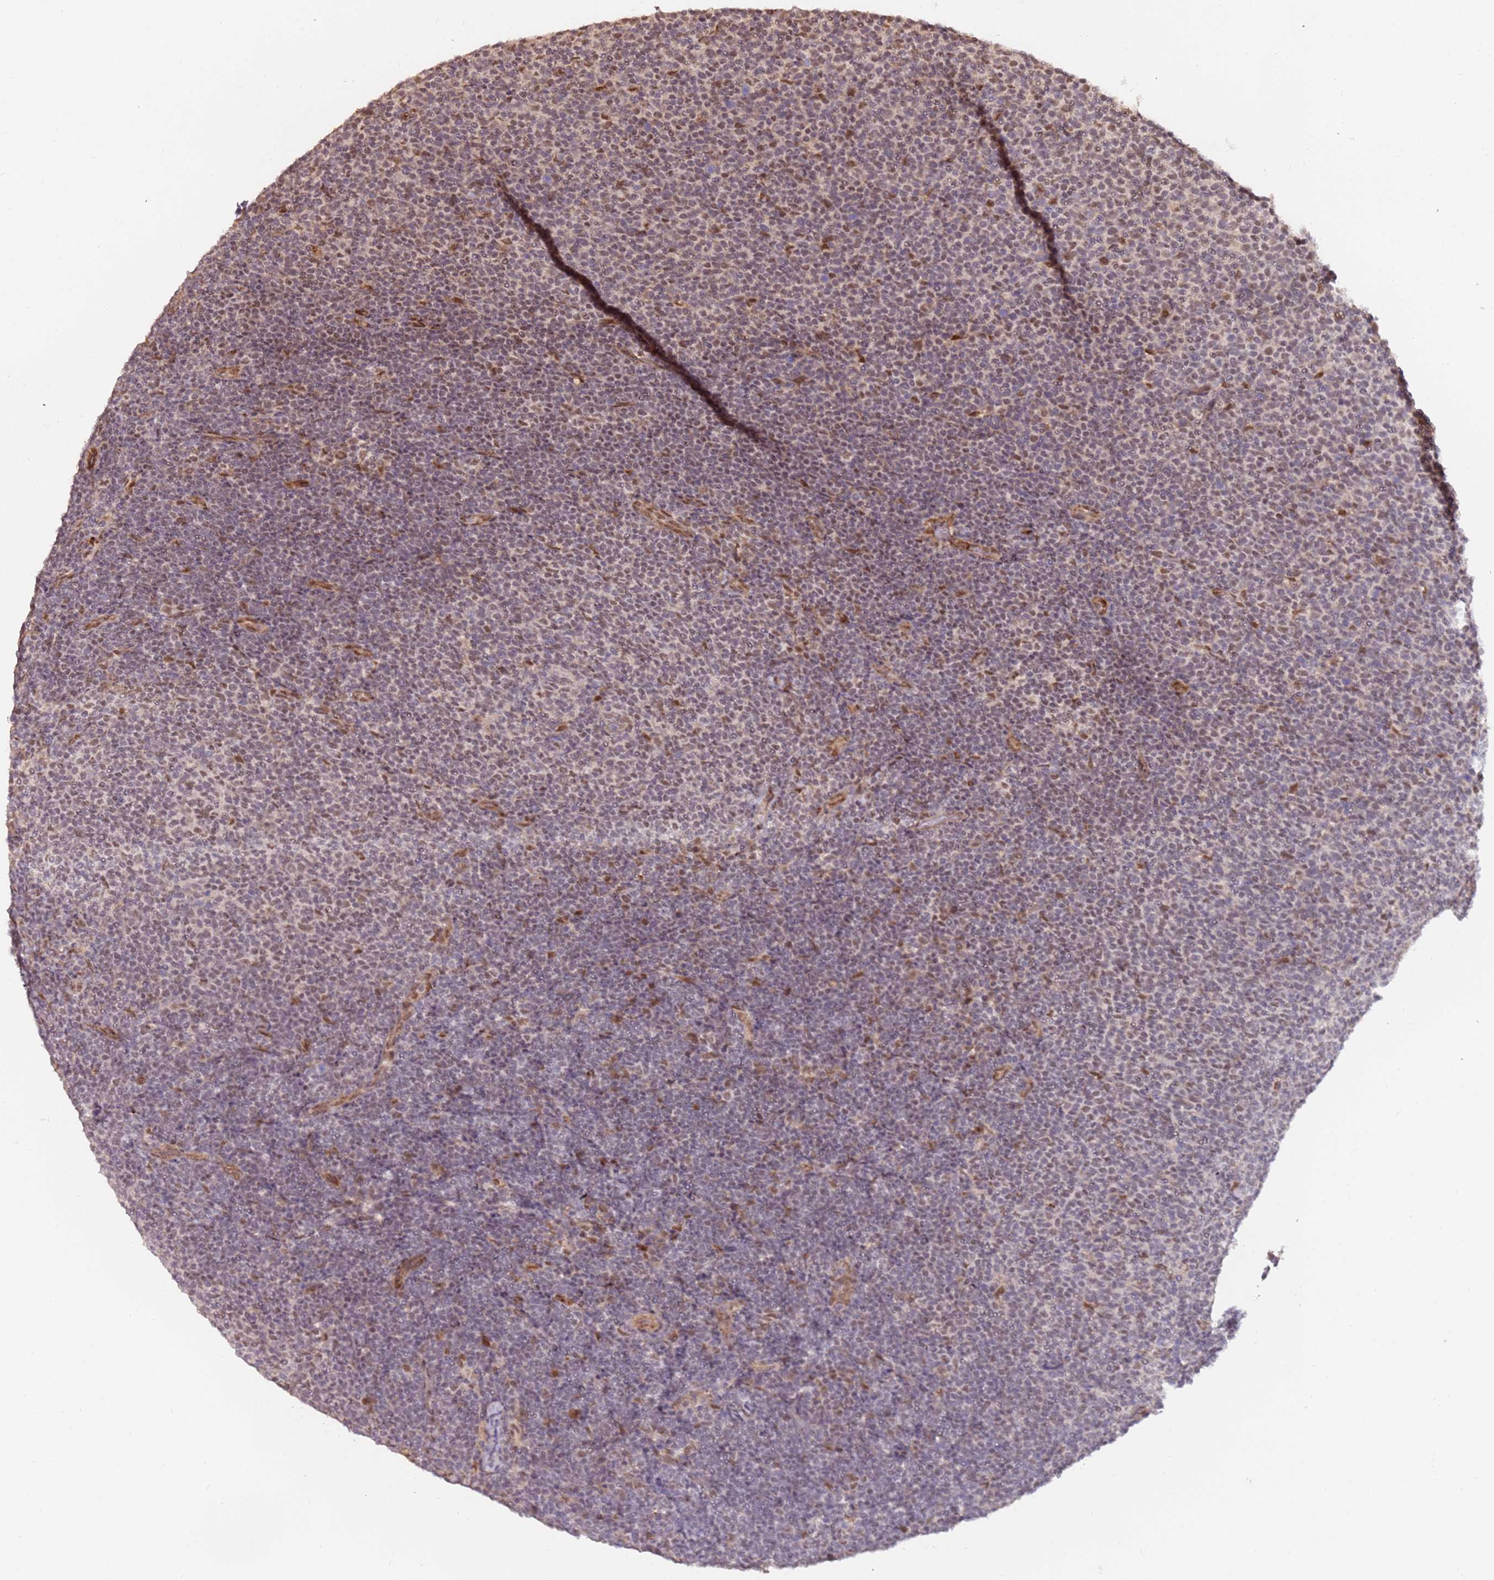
{"staining": {"intensity": "moderate", "quantity": "25%-75%", "location": "nuclear"}, "tissue": "lymphoma", "cell_type": "Tumor cells", "image_type": "cancer", "snomed": [{"axis": "morphology", "description": "Malignant lymphoma, non-Hodgkin's type, Low grade"}, {"axis": "topography", "description": "Lymph node"}], "caption": "Immunohistochemical staining of low-grade malignant lymphoma, non-Hodgkin's type shows moderate nuclear protein staining in about 25%-75% of tumor cells.", "gene": "POLR3H", "patient": {"sex": "male", "age": 66}}